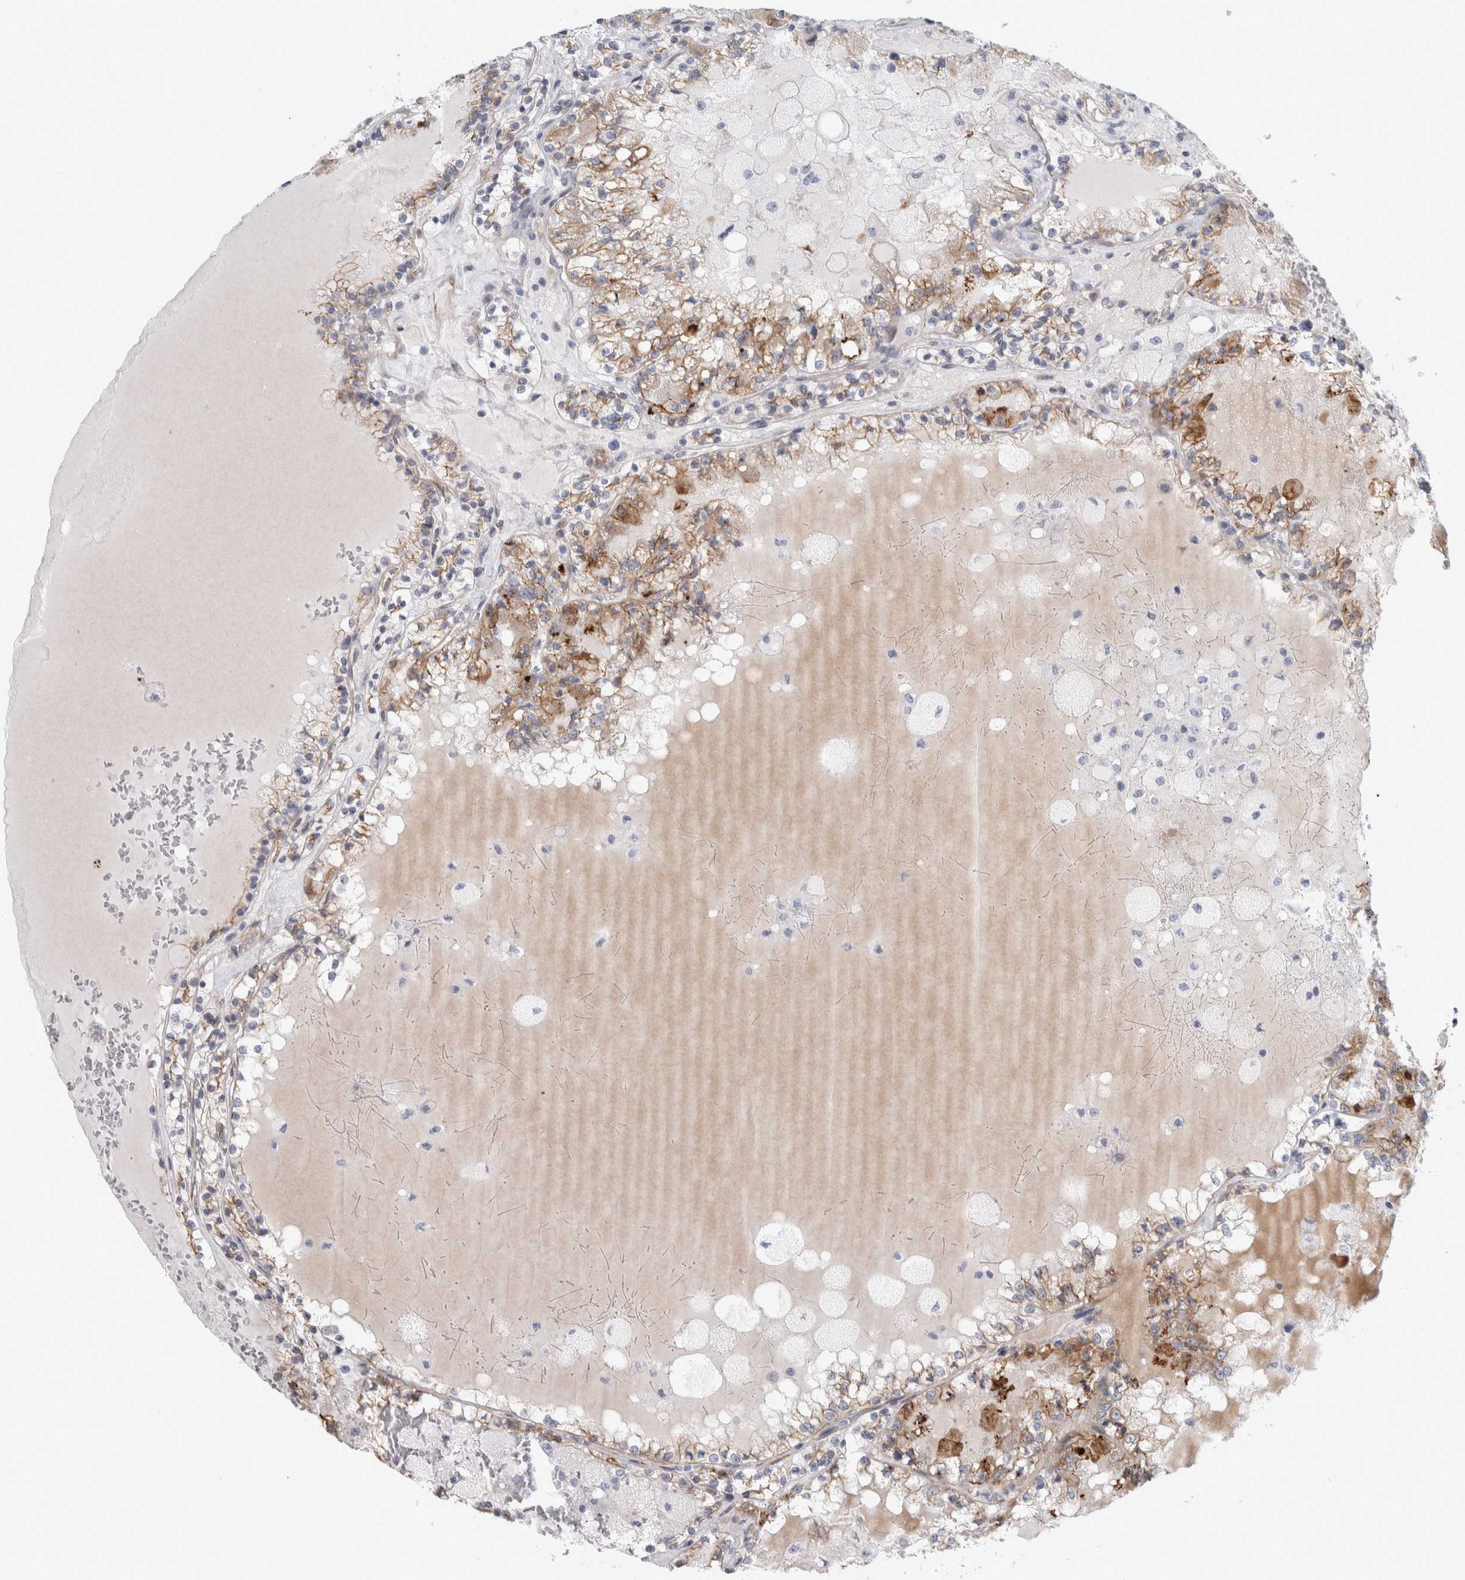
{"staining": {"intensity": "moderate", "quantity": "25%-75%", "location": "cytoplasmic/membranous"}, "tissue": "renal cancer", "cell_type": "Tumor cells", "image_type": "cancer", "snomed": [{"axis": "morphology", "description": "Adenocarcinoma, NOS"}, {"axis": "topography", "description": "Kidney"}], "caption": "Tumor cells demonstrate medium levels of moderate cytoplasmic/membranous expression in approximately 25%-75% of cells in renal cancer.", "gene": "B3GNT3", "patient": {"sex": "female", "age": 56}}